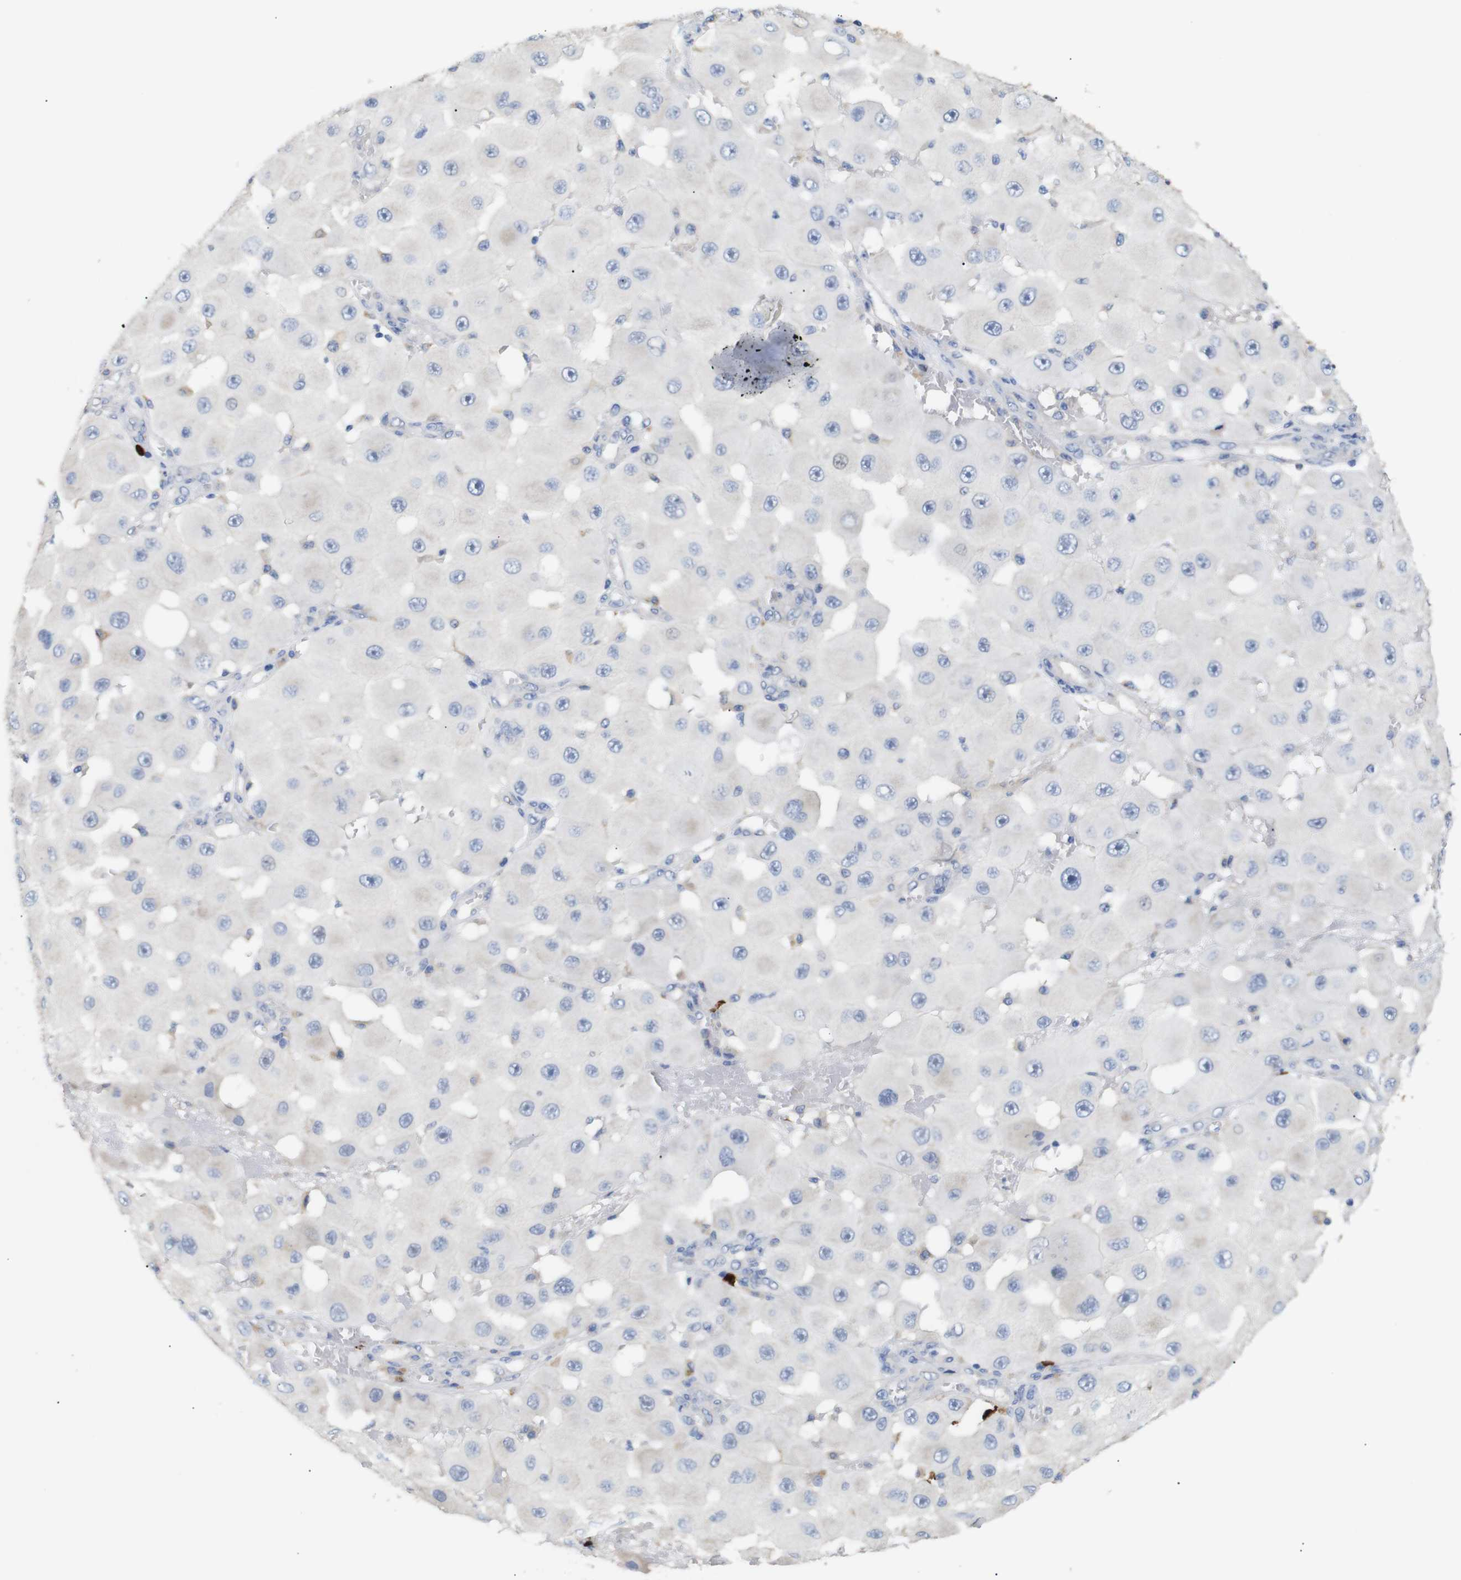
{"staining": {"intensity": "negative", "quantity": "none", "location": "none"}, "tissue": "melanoma", "cell_type": "Tumor cells", "image_type": "cancer", "snomed": [{"axis": "morphology", "description": "Malignant melanoma, NOS"}, {"axis": "topography", "description": "Skin"}], "caption": "The immunohistochemistry (IHC) photomicrograph has no significant expression in tumor cells of melanoma tissue.", "gene": "ALOX15", "patient": {"sex": "female", "age": 81}}